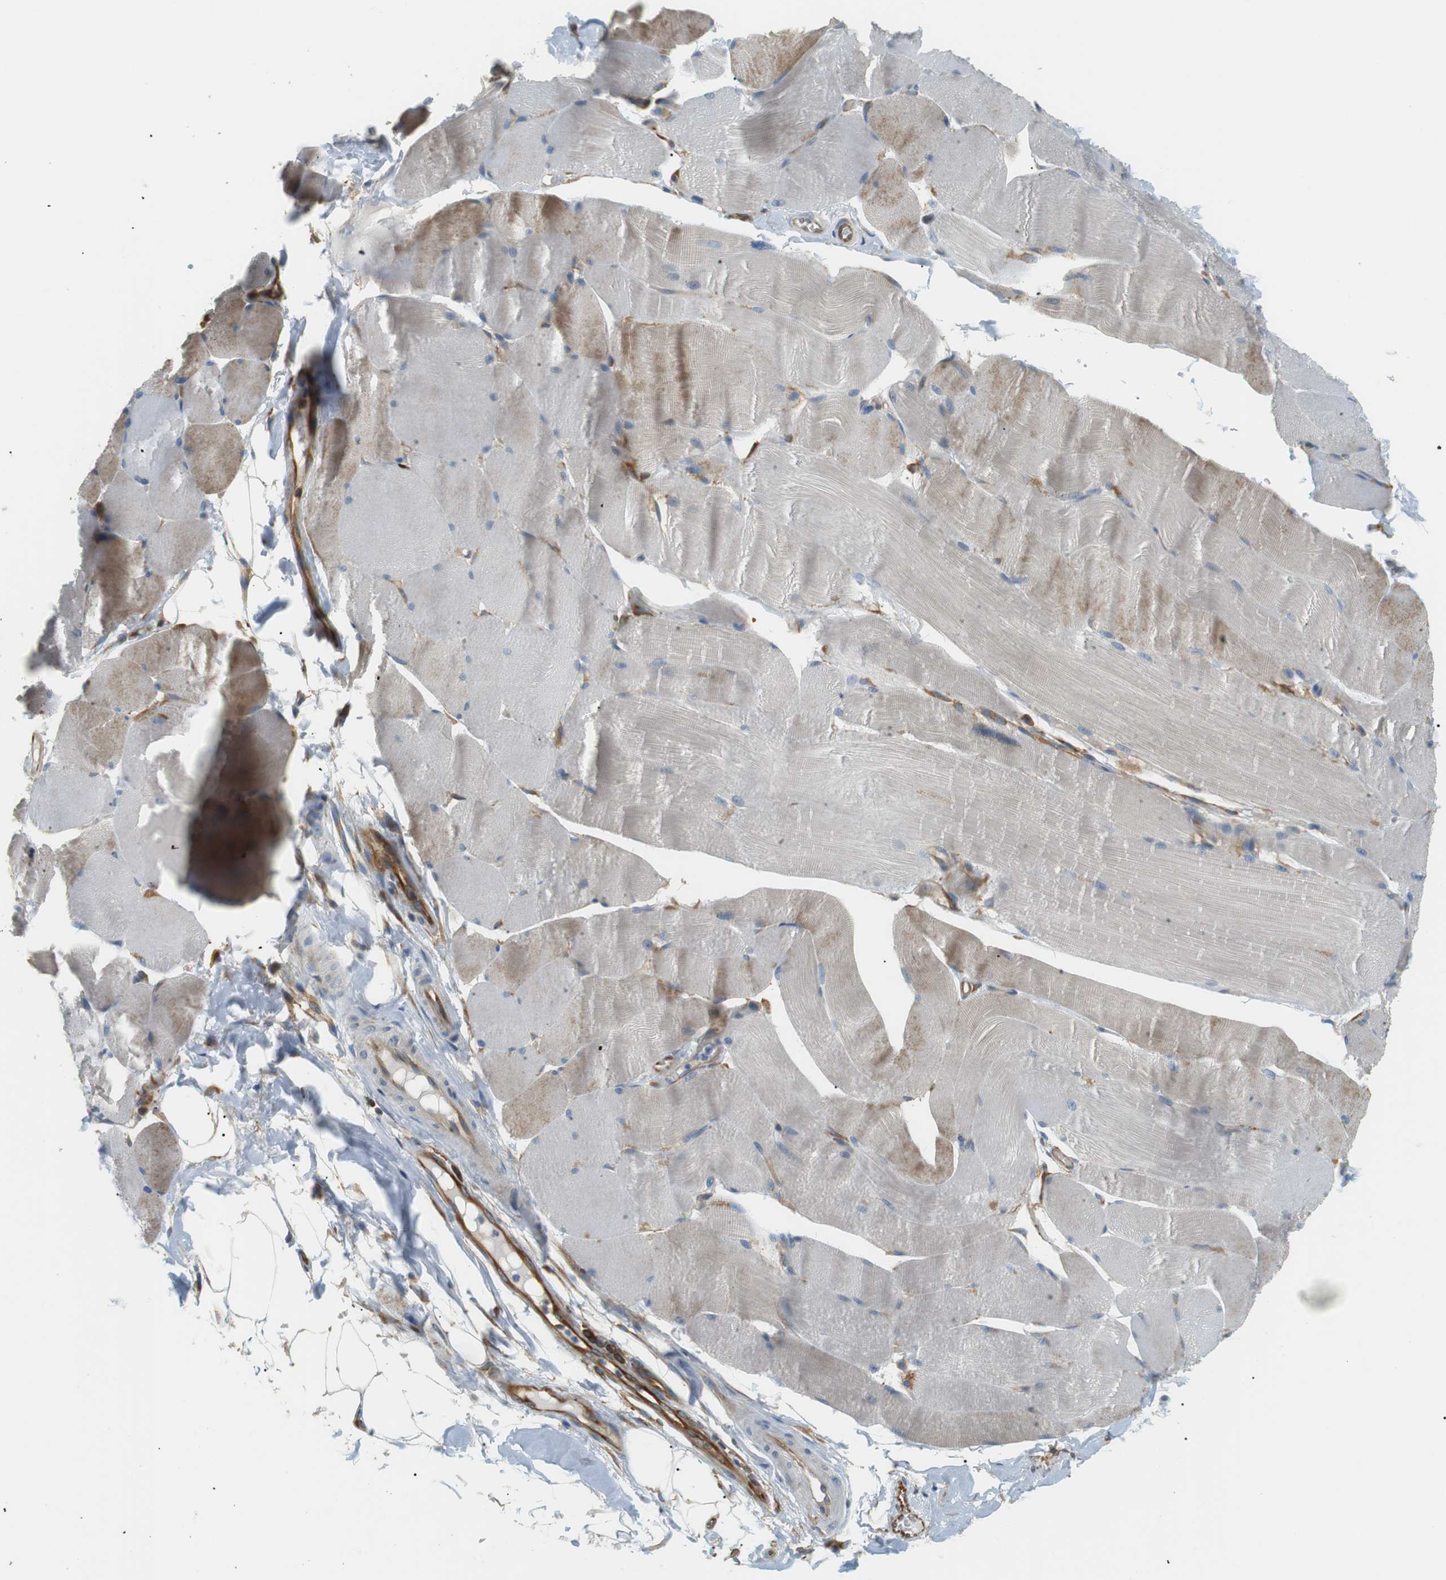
{"staining": {"intensity": "moderate", "quantity": "<25%", "location": "cytoplasmic/membranous"}, "tissue": "skeletal muscle", "cell_type": "Myocytes", "image_type": "normal", "snomed": [{"axis": "morphology", "description": "Normal tissue, NOS"}, {"axis": "topography", "description": "Skin"}, {"axis": "topography", "description": "Skeletal muscle"}], "caption": "Moderate cytoplasmic/membranous positivity for a protein is seen in about <25% of myocytes of benign skeletal muscle using immunohistochemistry.", "gene": "TMEM200A", "patient": {"sex": "male", "age": 83}}